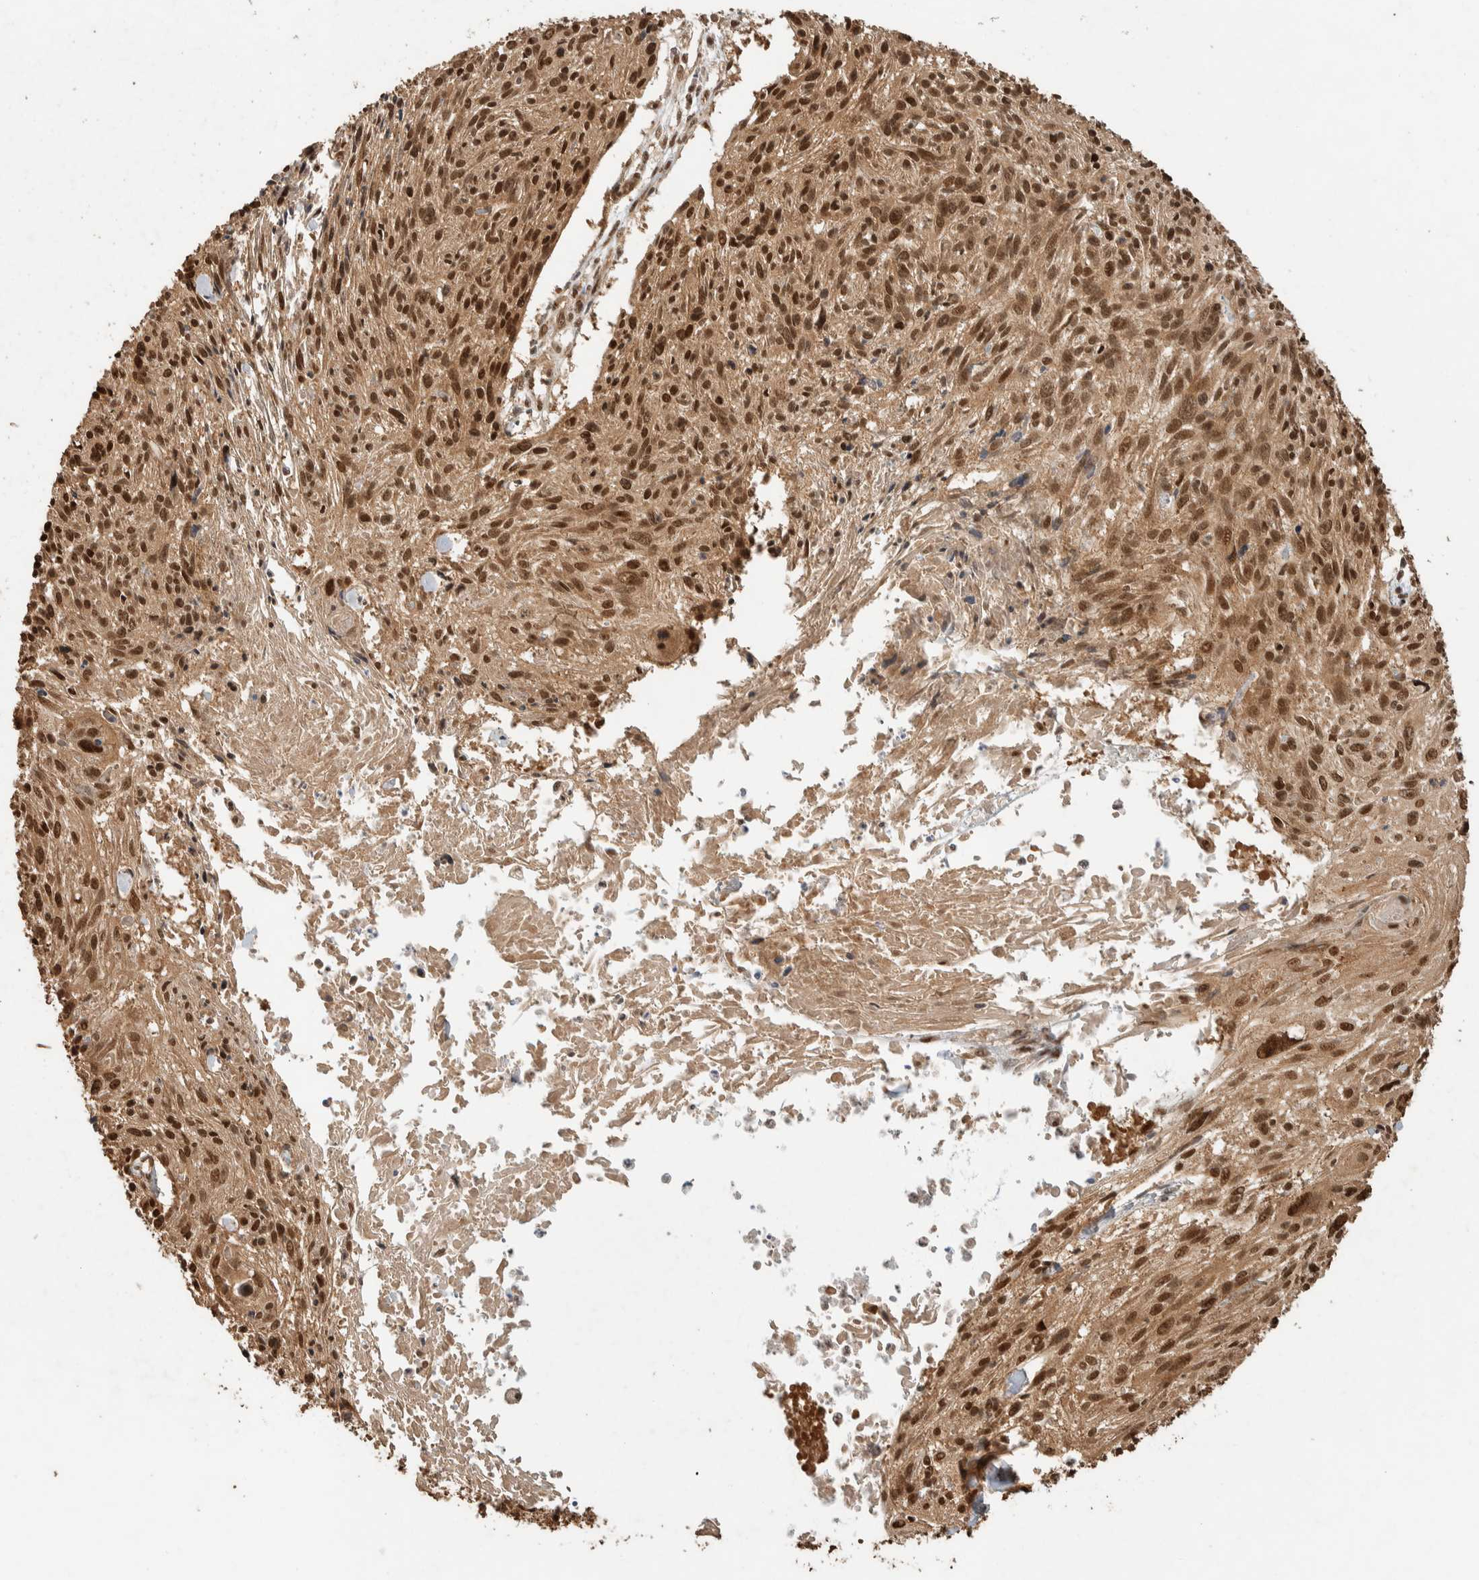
{"staining": {"intensity": "strong", "quantity": ">75%", "location": "cytoplasmic/membranous,nuclear"}, "tissue": "cervical cancer", "cell_type": "Tumor cells", "image_type": "cancer", "snomed": [{"axis": "morphology", "description": "Squamous cell carcinoma, NOS"}, {"axis": "topography", "description": "Cervix"}], "caption": "DAB immunohistochemical staining of cervical cancer exhibits strong cytoplasmic/membranous and nuclear protein positivity in about >75% of tumor cells. (Brightfield microscopy of DAB IHC at high magnification).", "gene": "ZBTB2", "patient": {"sex": "female", "age": 51}}